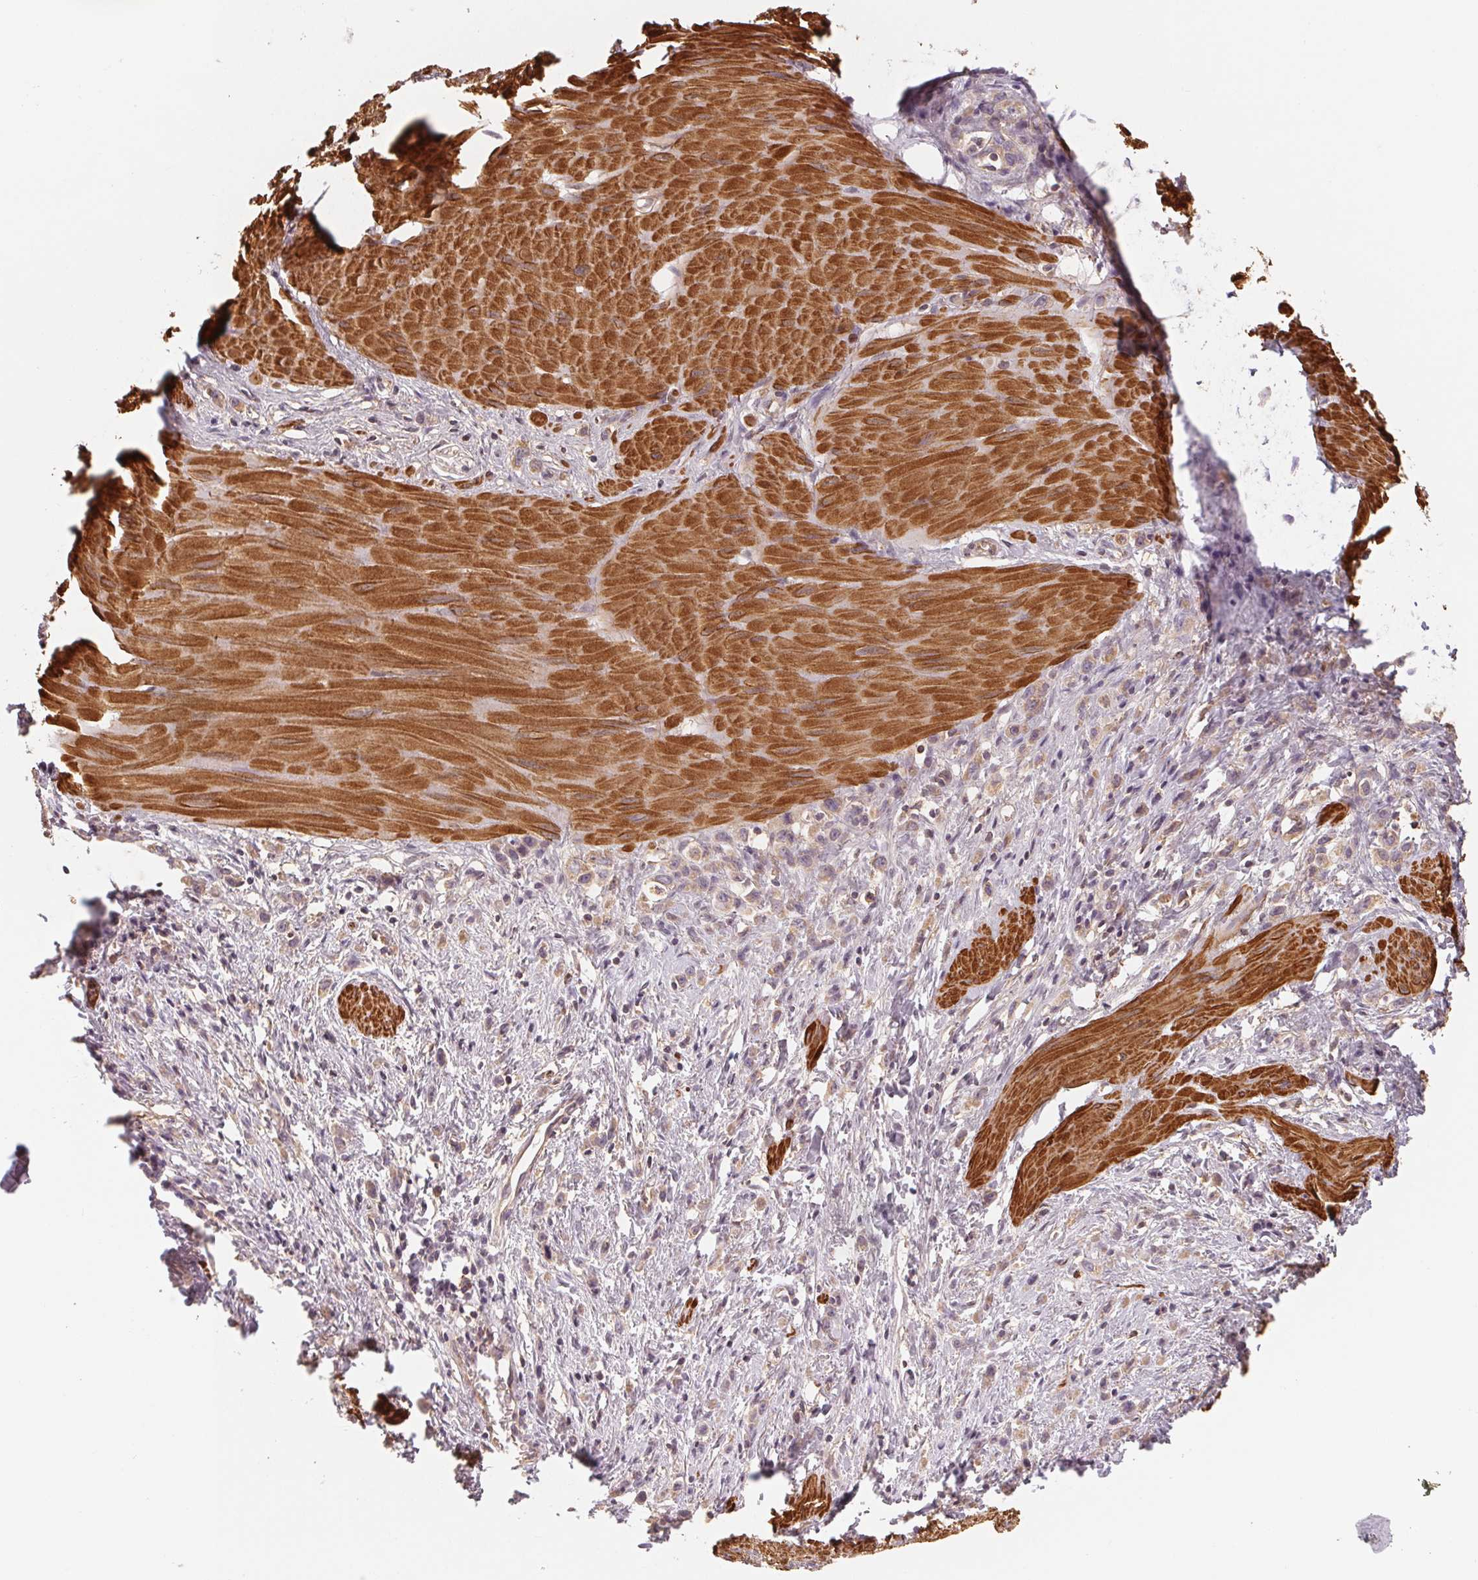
{"staining": {"intensity": "weak", "quantity": "25%-75%", "location": "cytoplasmic/membranous"}, "tissue": "stomach cancer", "cell_type": "Tumor cells", "image_type": "cancer", "snomed": [{"axis": "morphology", "description": "Adenocarcinoma, NOS"}, {"axis": "topography", "description": "Stomach"}], "caption": "Immunohistochemical staining of stomach cancer (adenocarcinoma) shows weak cytoplasmic/membranous protein staining in approximately 25%-75% of tumor cells.", "gene": "CCDC112", "patient": {"sex": "male", "age": 47}}